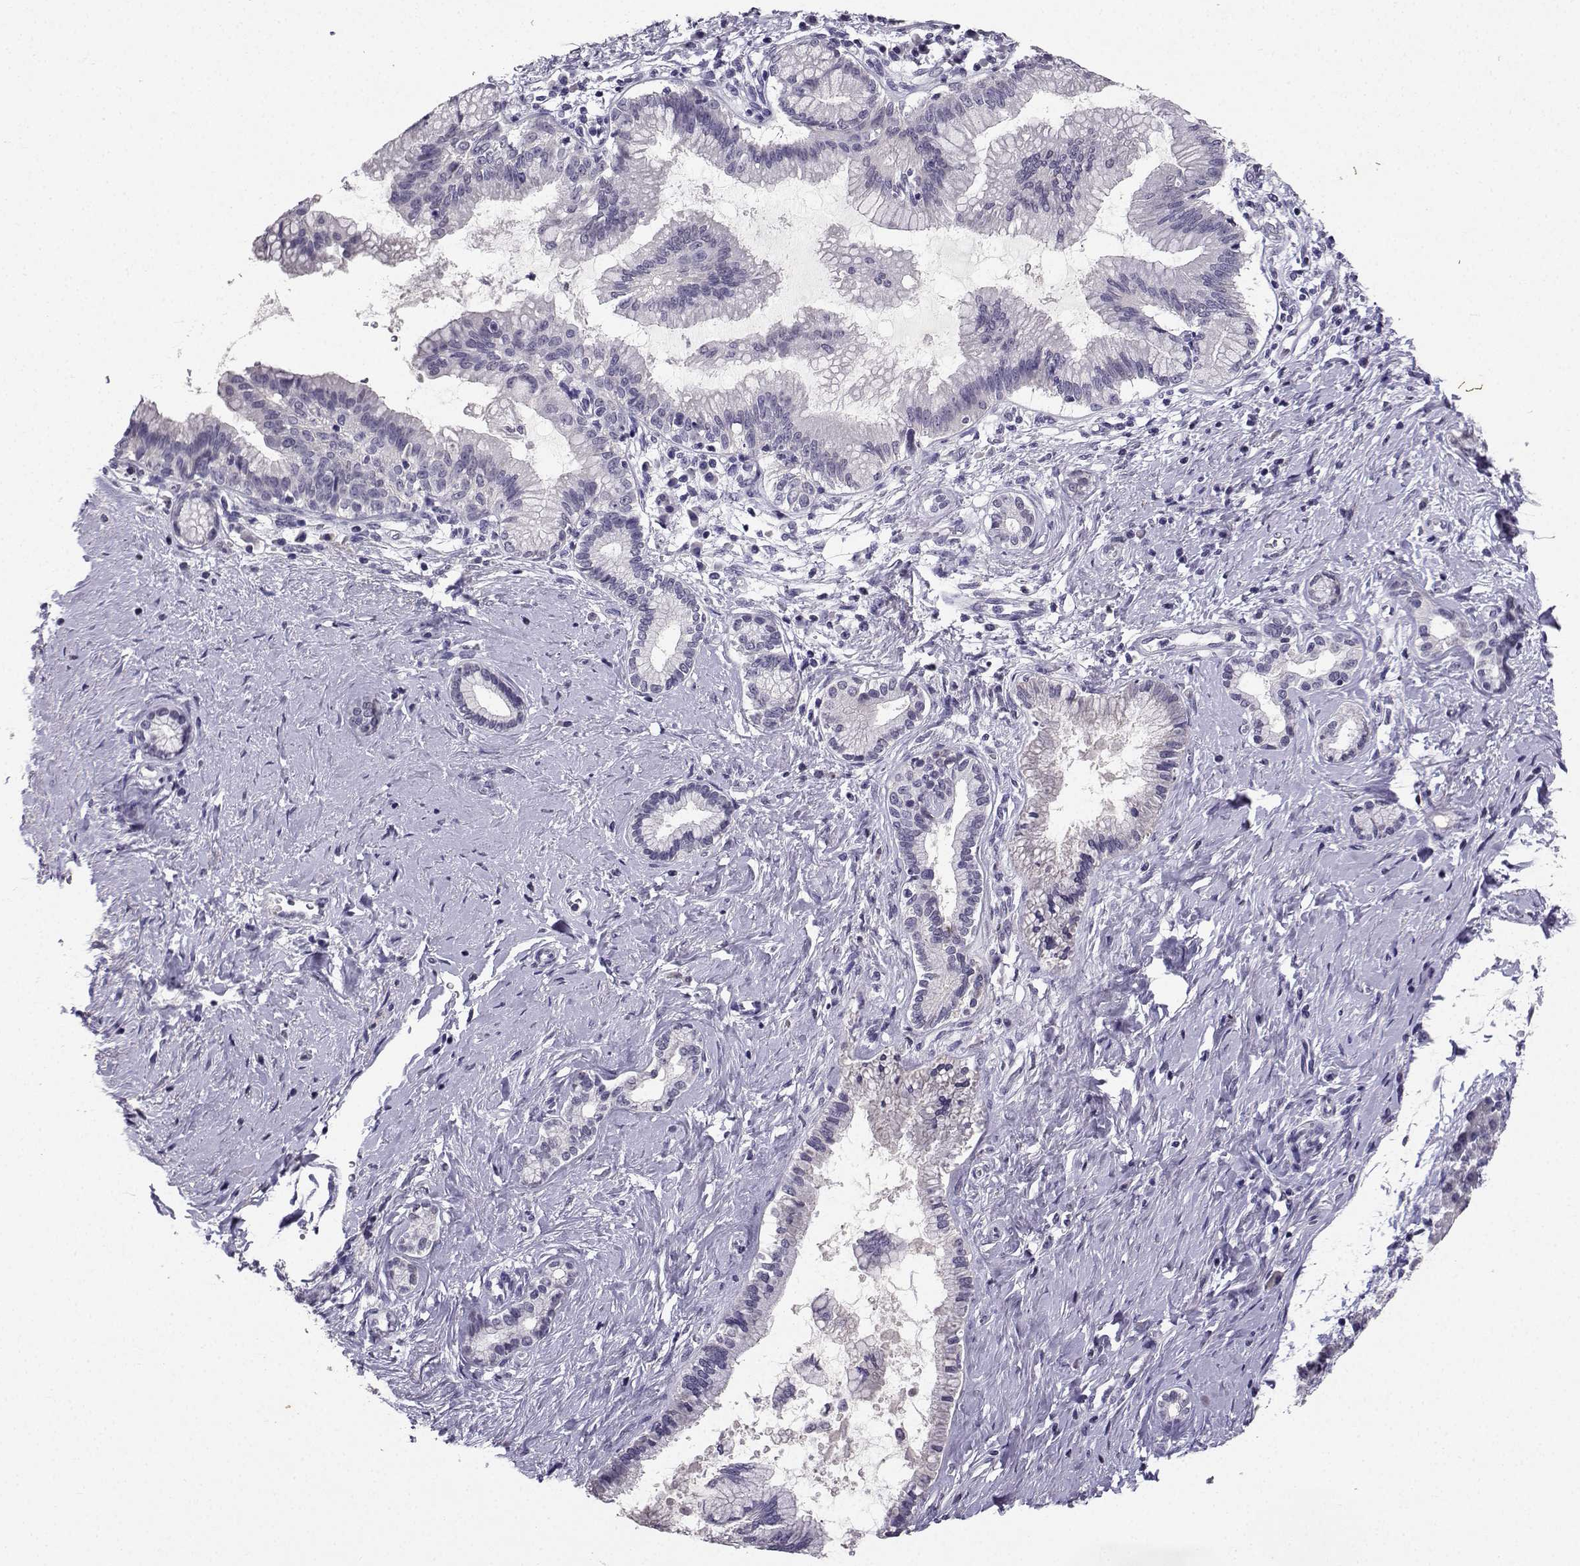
{"staining": {"intensity": "negative", "quantity": "none", "location": "none"}, "tissue": "pancreatic cancer", "cell_type": "Tumor cells", "image_type": "cancer", "snomed": [{"axis": "morphology", "description": "Adenocarcinoma, NOS"}, {"axis": "topography", "description": "Pancreas"}], "caption": "IHC histopathology image of pancreatic adenocarcinoma stained for a protein (brown), which exhibits no staining in tumor cells.", "gene": "SPAG11B", "patient": {"sex": "female", "age": 73}}